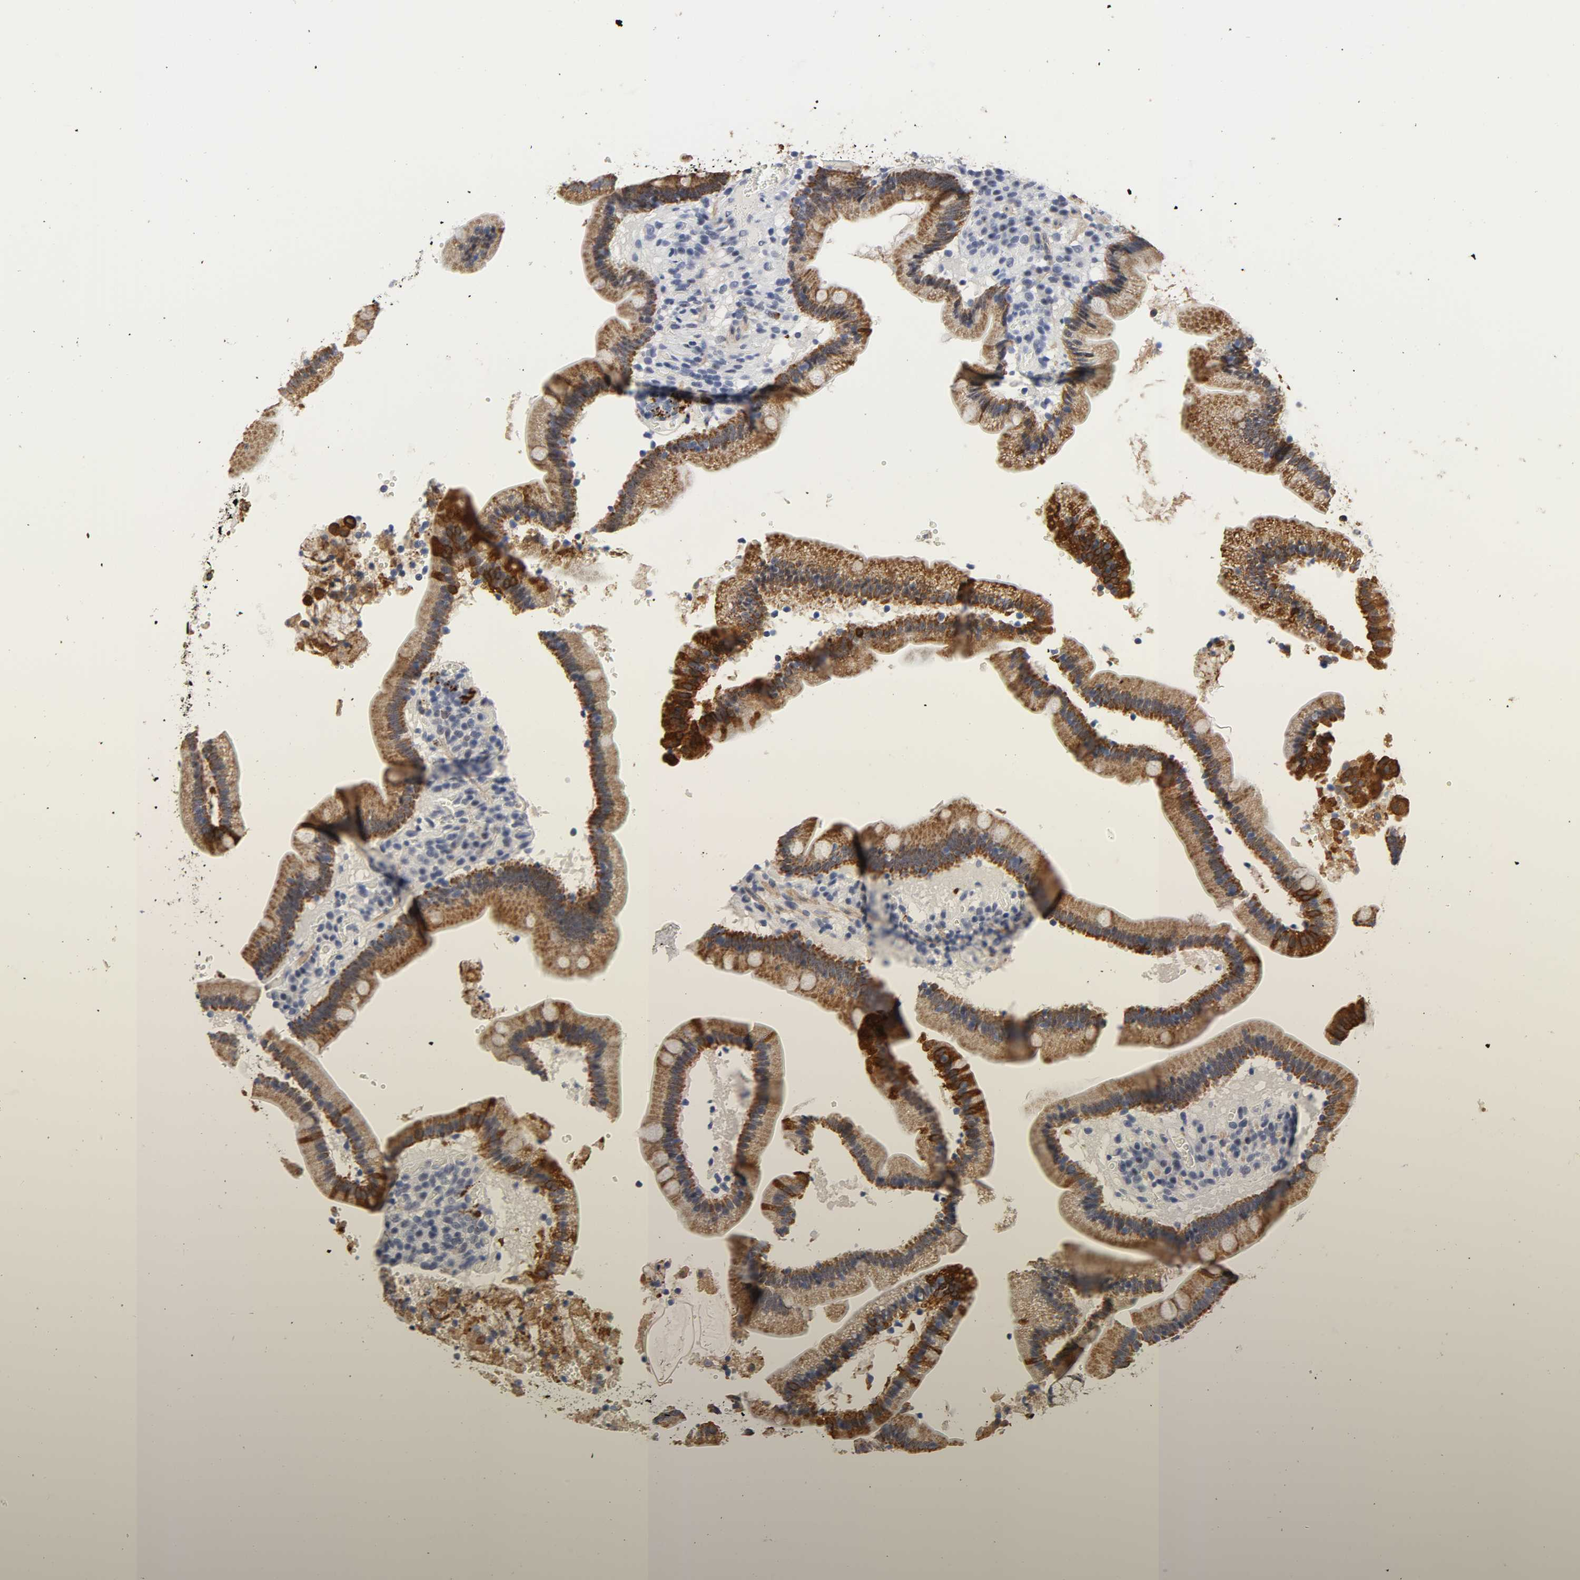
{"staining": {"intensity": "moderate", "quantity": ">75%", "location": "cytoplasmic/membranous"}, "tissue": "duodenum", "cell_type": "Glandular cells", "image_type": "normal", "snomed": [{"axis": "morphology", "description": "Normal tissue, NOS"}, {"axis": "topography", "description": "Duodenum"}], "caption": "Immunohistochemistry (IHC) staining of unremarkable duodenum, which exhibits medium levels of moderate cytoplasmic/membranous staining in approximately >75% of glandular cells indicating moderate cytoplasmic/membranous protein staining. The staining was performed using DAB (3,3'-diaminobenzidine) (brown) for protein detection and nuclei were counterstained in hematoxylin (blue).", "gene": "GRHL2", "patient": {"sex": "male", "age": 66}}